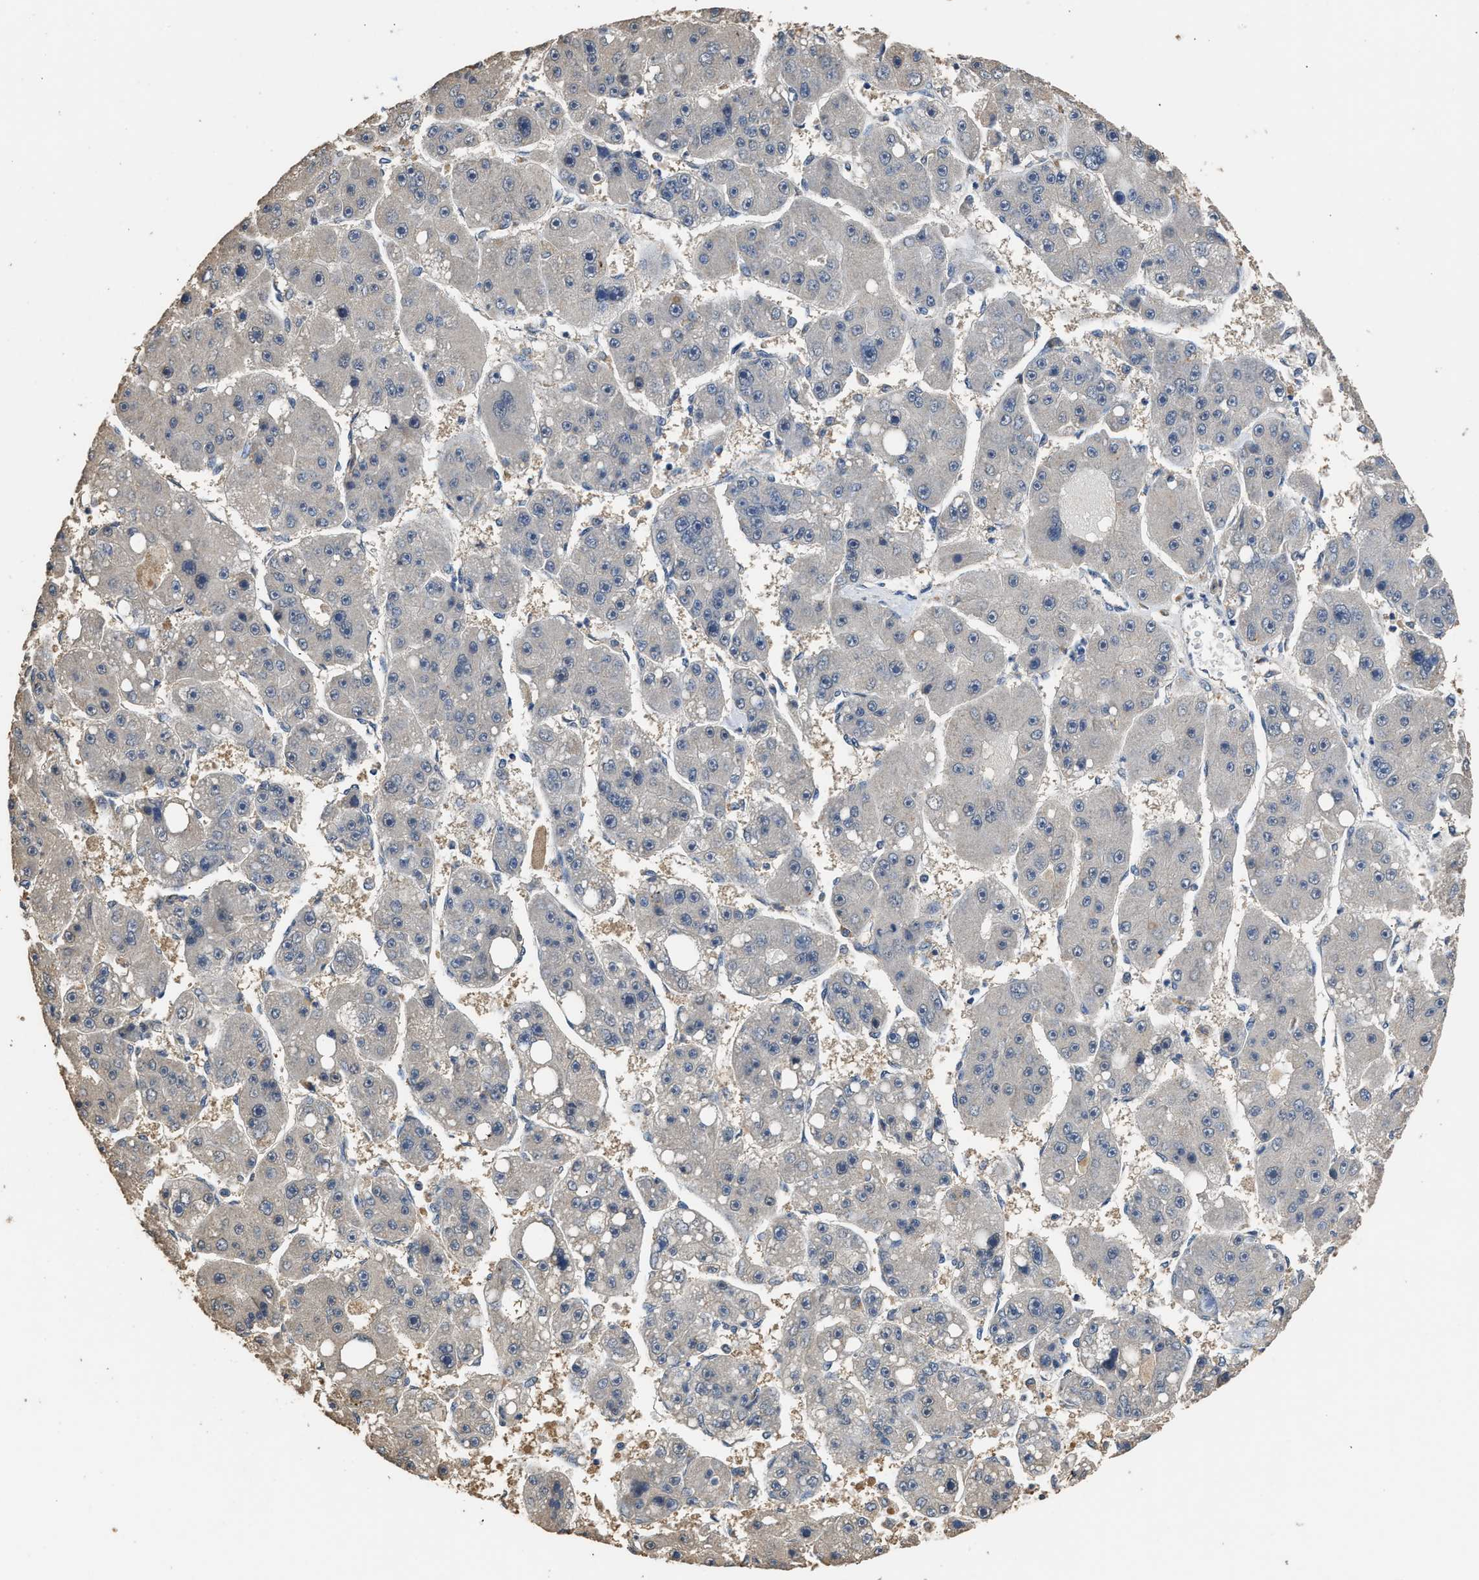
{"staining": {"intensity": "negative", "quantity": "none", "location": "none"}, "tissue": "liver cancer", "cell_type": "Tumor cells", "image_type": "cancer", "snomed": [{"axis": "morphology", "description": "Carcinoma, Hepatocellular, NOS"}, {"axis": "topography", "description": "Liver"}], "caption": "This is an immunohistochemistry (IHC) photomicrograph of human liver hepatocellular carcinoma. There is no expression in tumor cells.", "gene": "SPINT2", "patient": {"sex": "female", "age": 61}}